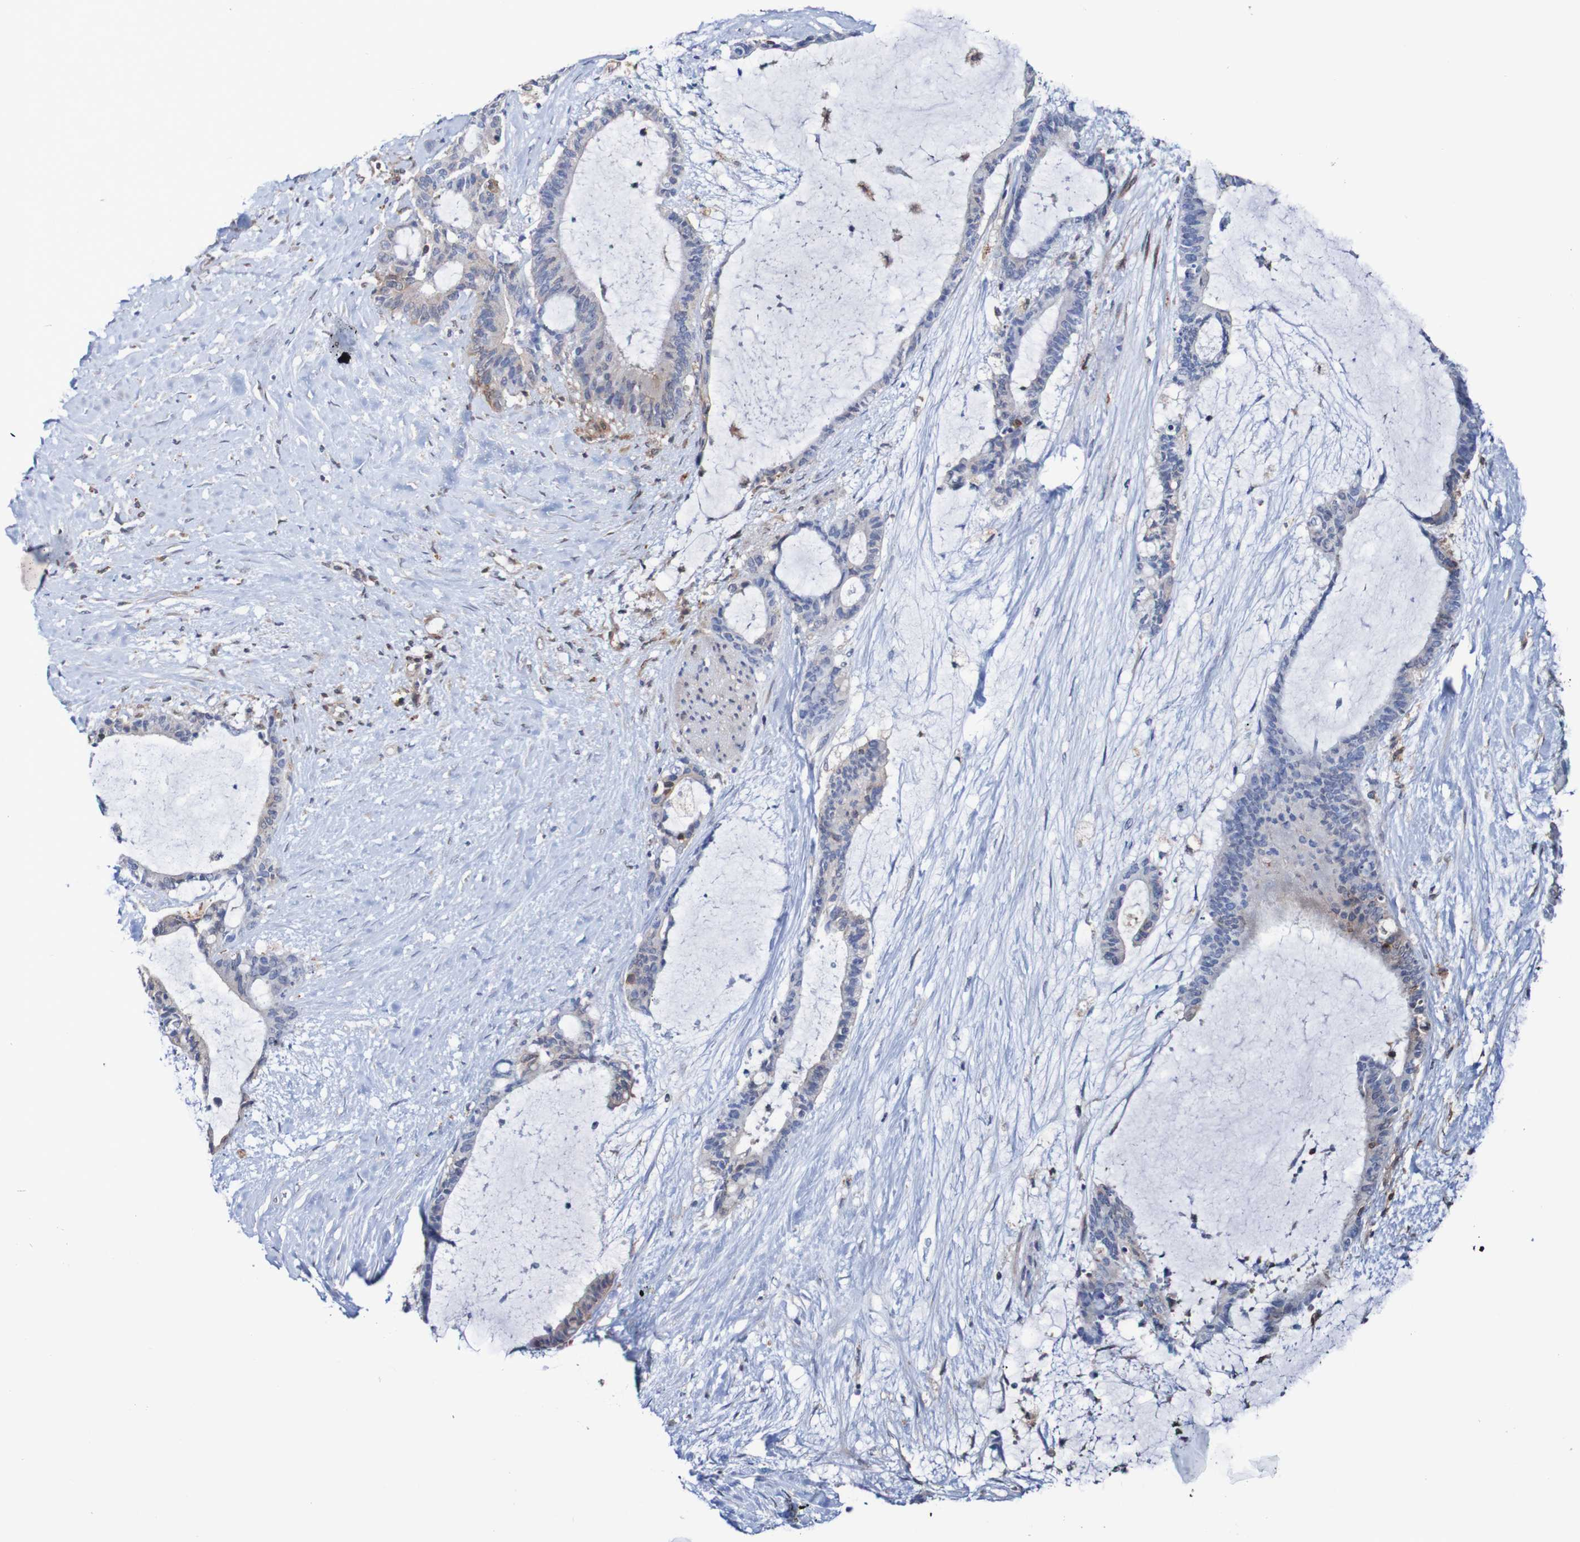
{"staining": {"intensity": "negative", "quantity": "none", "location": "none"}, "tissue": "liver cancer", "cell_type": "Tumor cells", "image_type": "cancer", "snomed": [{"axis": "morphology", "description": "Cholangiocarcinoma"}, {"axis": "topography", "description": "Liver"}], "caption": "An immunohistochemistry micrograph of cholangiocarcinoma (liver) is shown. There is no staining in tumor cells of cholangiocarcinoma (liver). (Stains: DAB (3,3'-diaminobenzidine) immunohistochemistry (IHC) with hematoxylin counter stain, Microscopy: brightfield microscopy at high magnification).", "gene": "RIGI", "patient": {"sex": "female", "age": 73}}